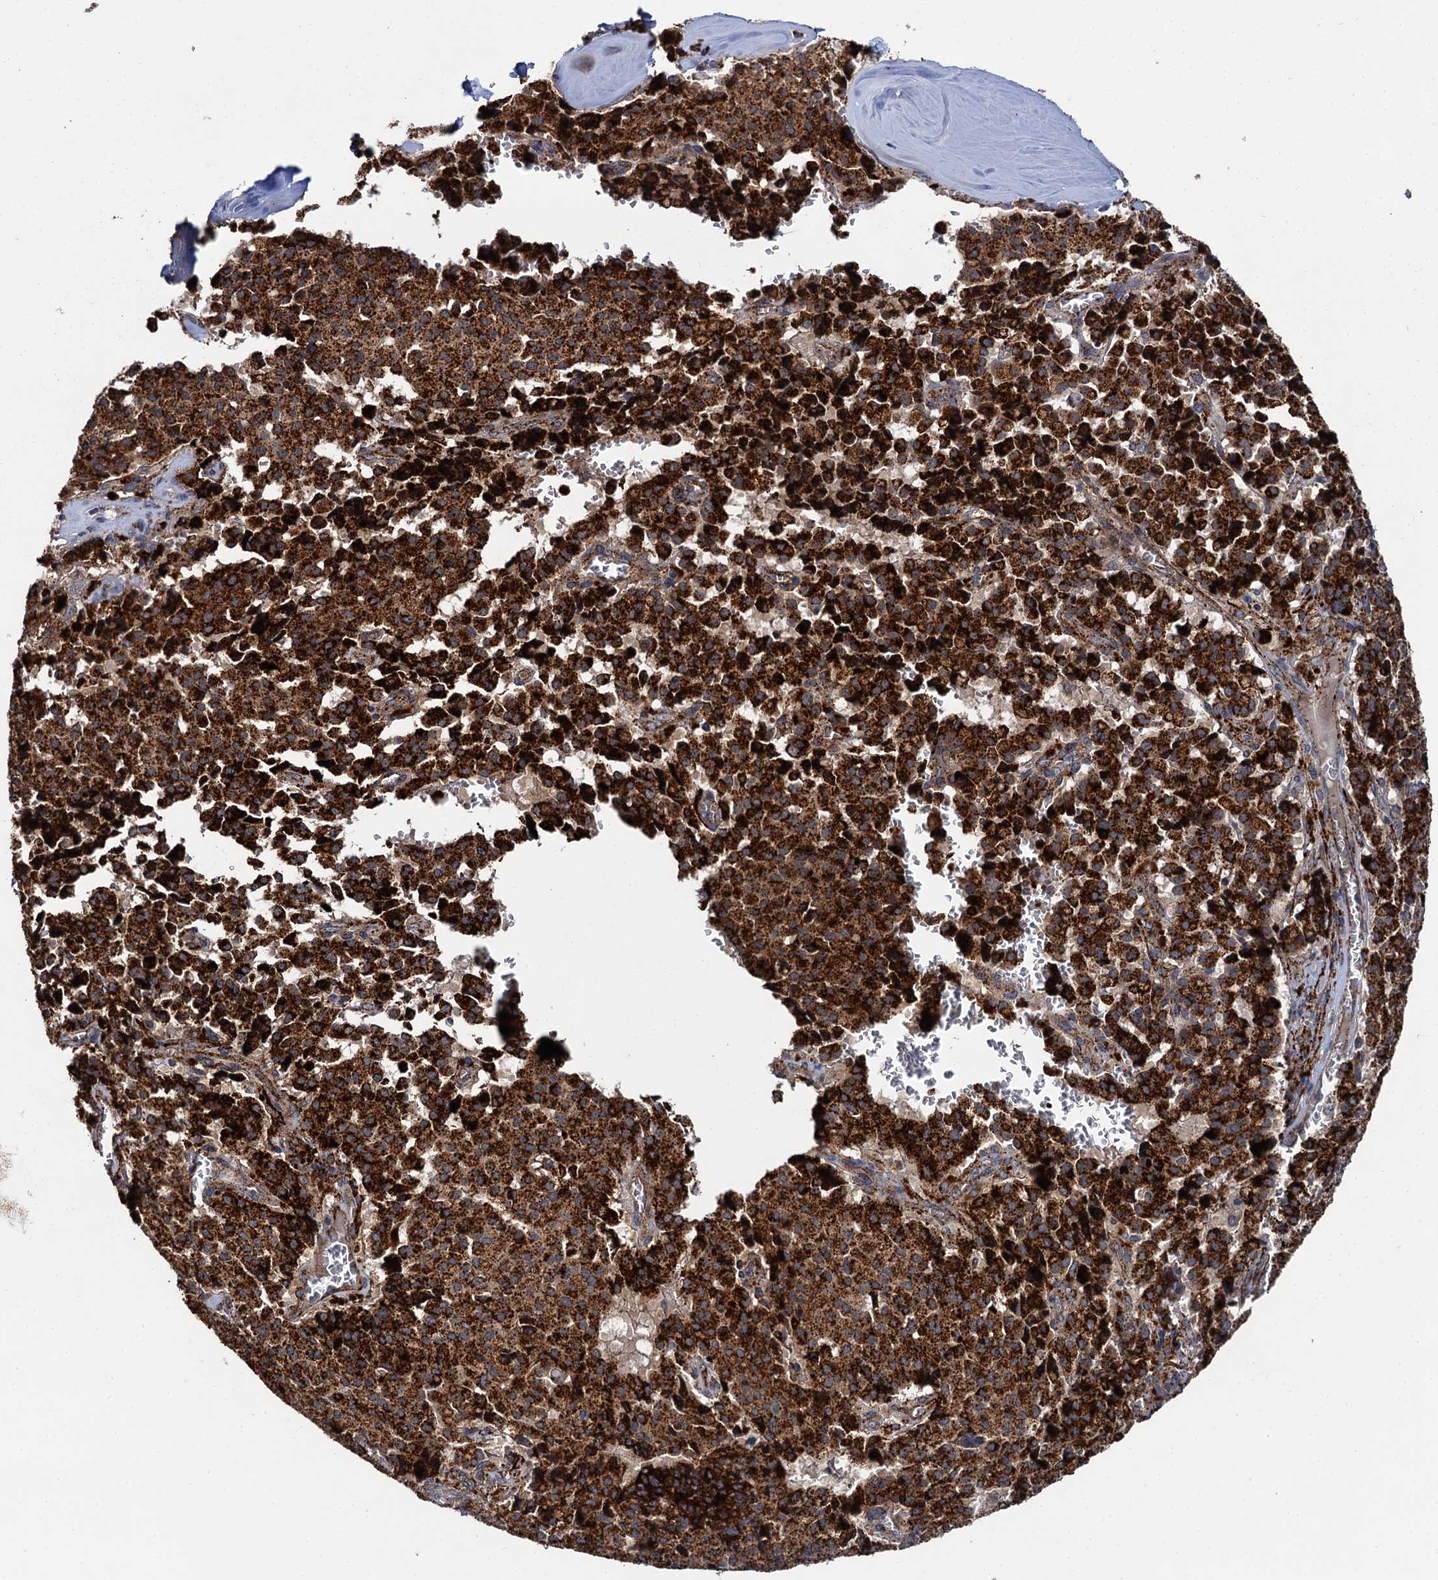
{"staining": {"intensity": "strong", "quantity": ">75%", "location": "cytoplasmic/membranous"}, "tissue": "pancreatic cancer", "cell_type": "Tumor cells", "image_type": "cancer", "snomed": [{"axis": "morphology", "description": "Adenocarcinoma, NOS"}, {"axis": "topography", "description": "Pancreas"}], "caption": "Pancreatic adenocarcinoma stained with immunohistochemistry demonstrates strong cytoplasmic/membranous expression in approximately >75% of tumor cells.", "gene": "GBA1", "patient": {"sex": "male", "age": 65}}